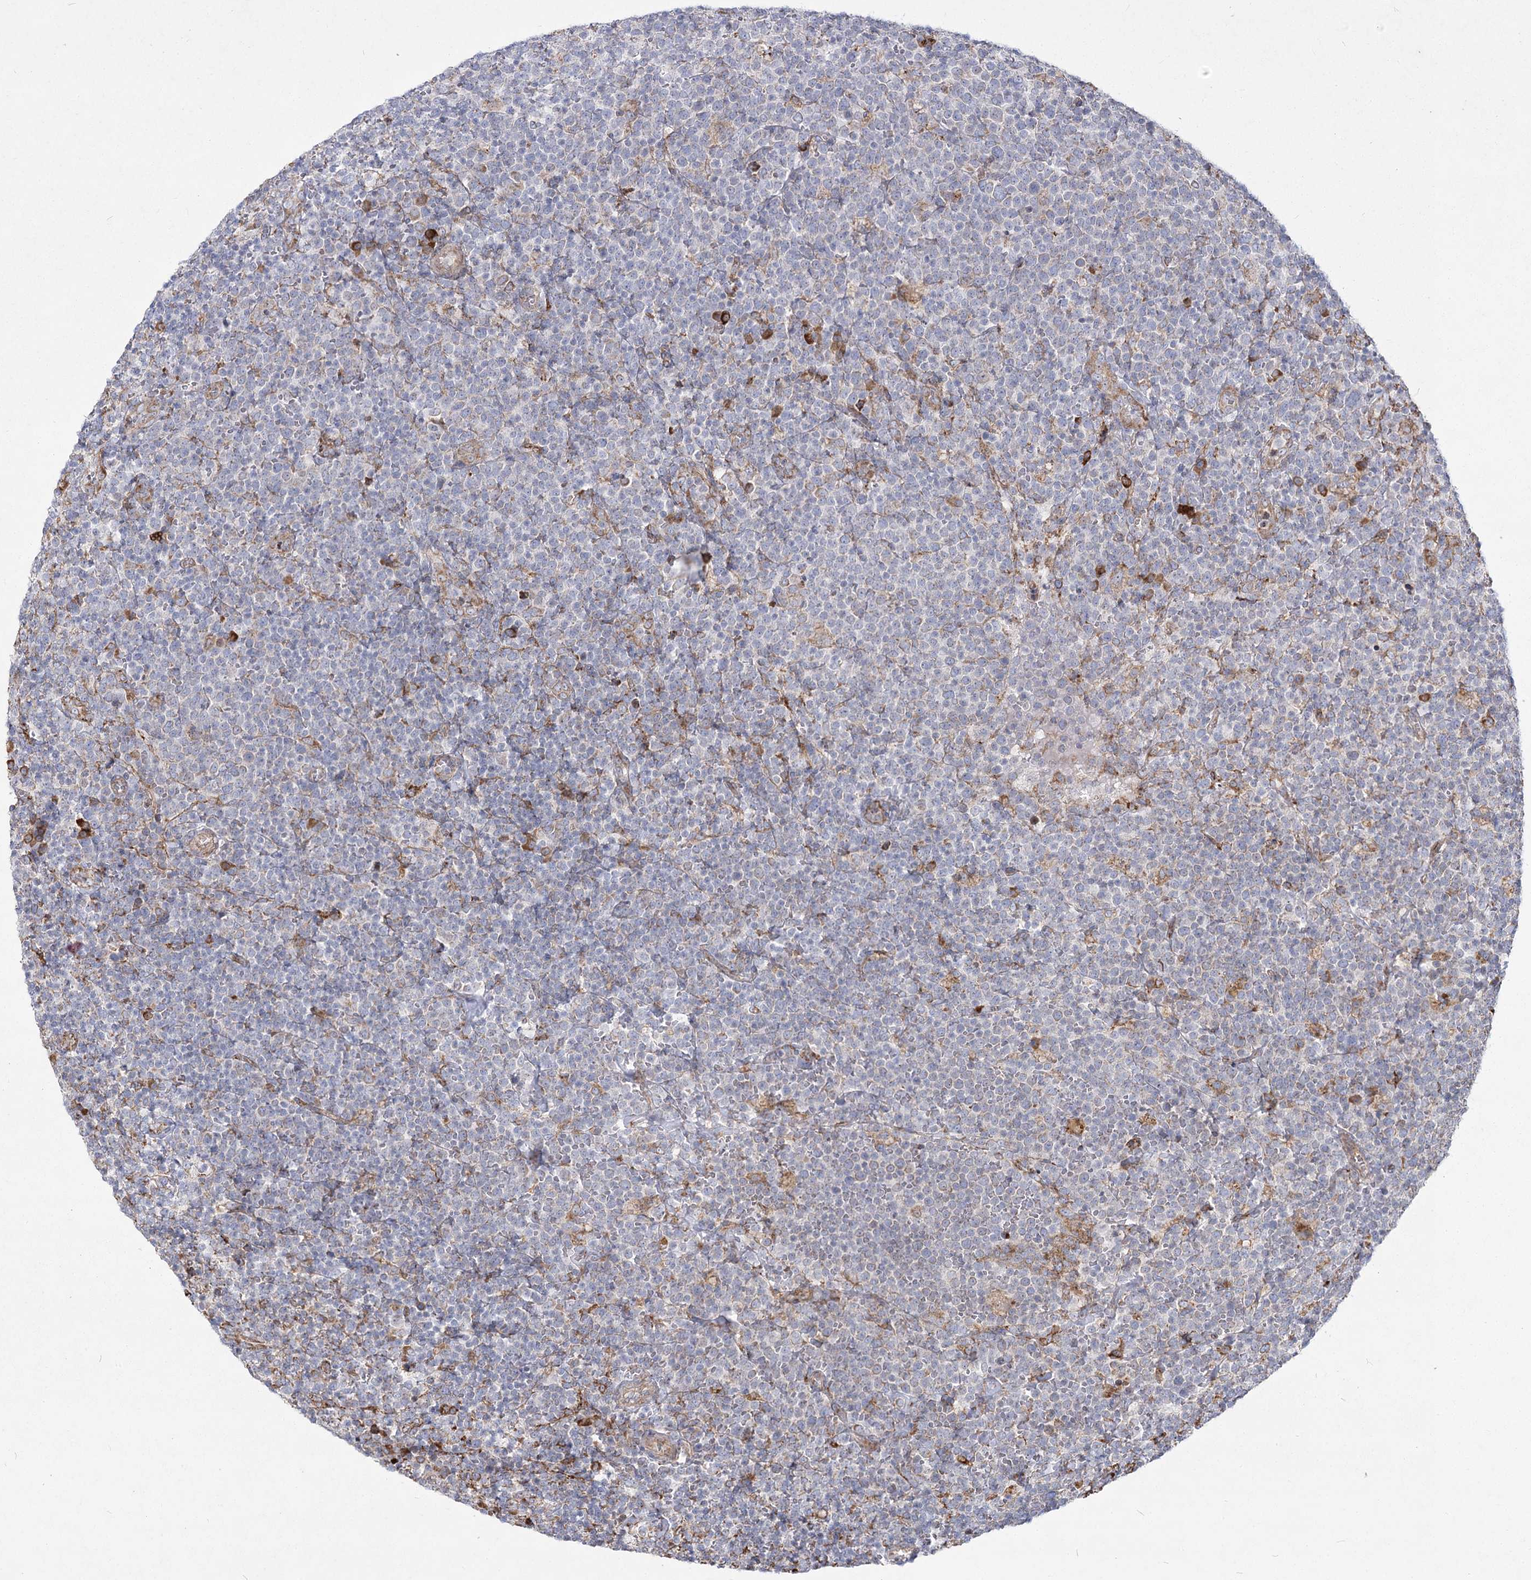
{"staining": {"intensity": "negative", "quantity": "none", "location": "none"}, "tissue": "lymphoma", "cell_type": "Tumor cells", "image_type": "cancer", "snomed": [{"axis": "morphology", "description": "Malignant lymphoma, non-Hodgkin's type, High grade"}, {"axis": "topography", "description": "Lymph node"}], "caption": "Immunohistochemical staining of malignant lymphoma, non-Hodgkin's type (high-grade) demonstrates no significant expression in tumor cells. (DAB immunohistochemistry visualized using brightfield microscopy, high magnification).", "gene": "NHLRC2", "patient": {"sex": "male", "age": 61}}